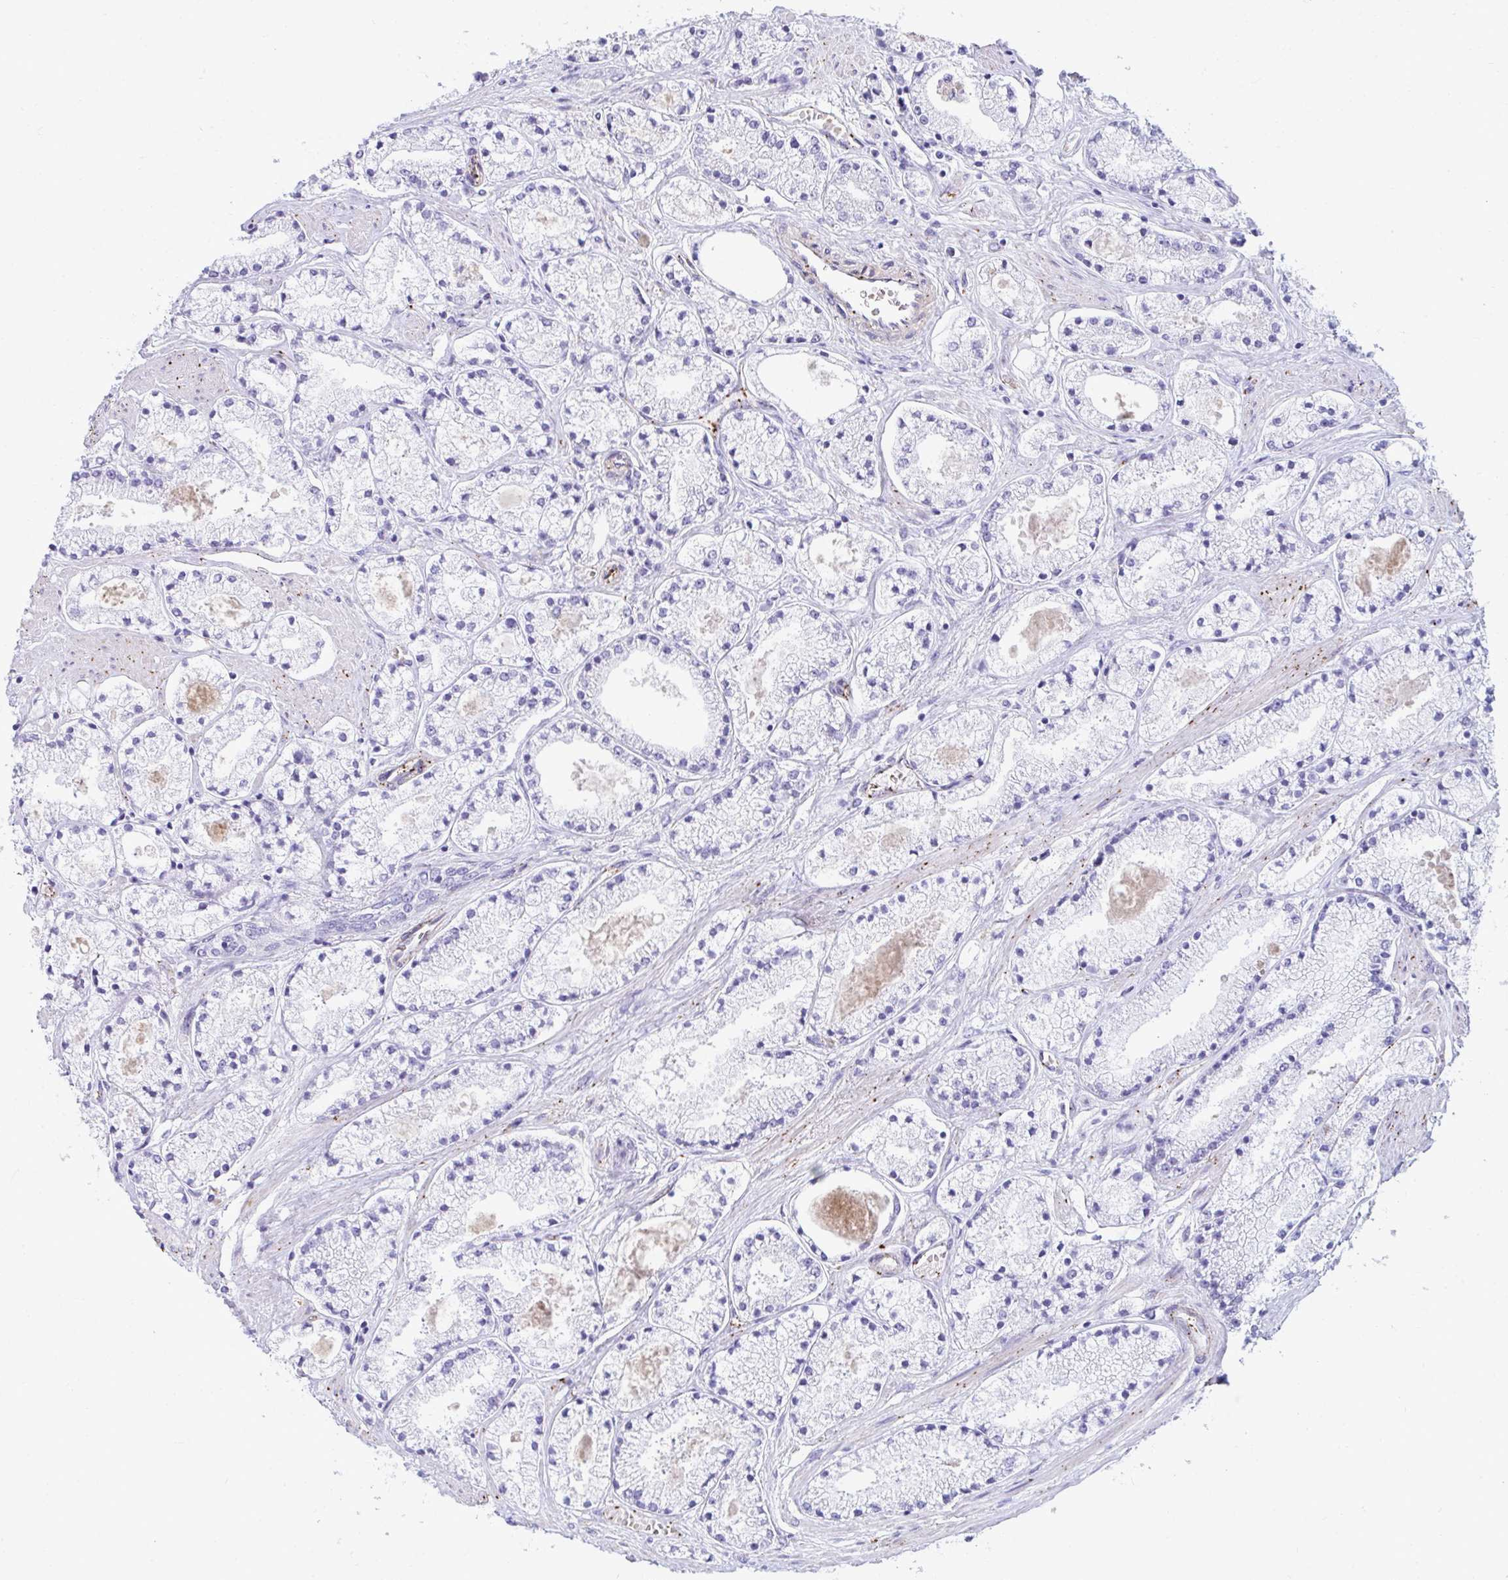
{"staining": {"intensity": "negative", "quantity": "none", "location": "none"}, "tissue": "prostate cancer", "cell_type": "Tumor cells", "image_type": "cancer", "snomed": [{"axis": "morphology", "description": "Adenocarcinoma, High grade"}, {"axis": "topography", "description": "Prostate"}], "caption": "Tumor cells show no significant expression in prostate cancer (high-grade adenocarcinoma). (Immunohistochemistry (ihc), brightfield microscopy, high magnification).", "gene": "UBL3", "patient": {"sex": "male", "age": 63}}